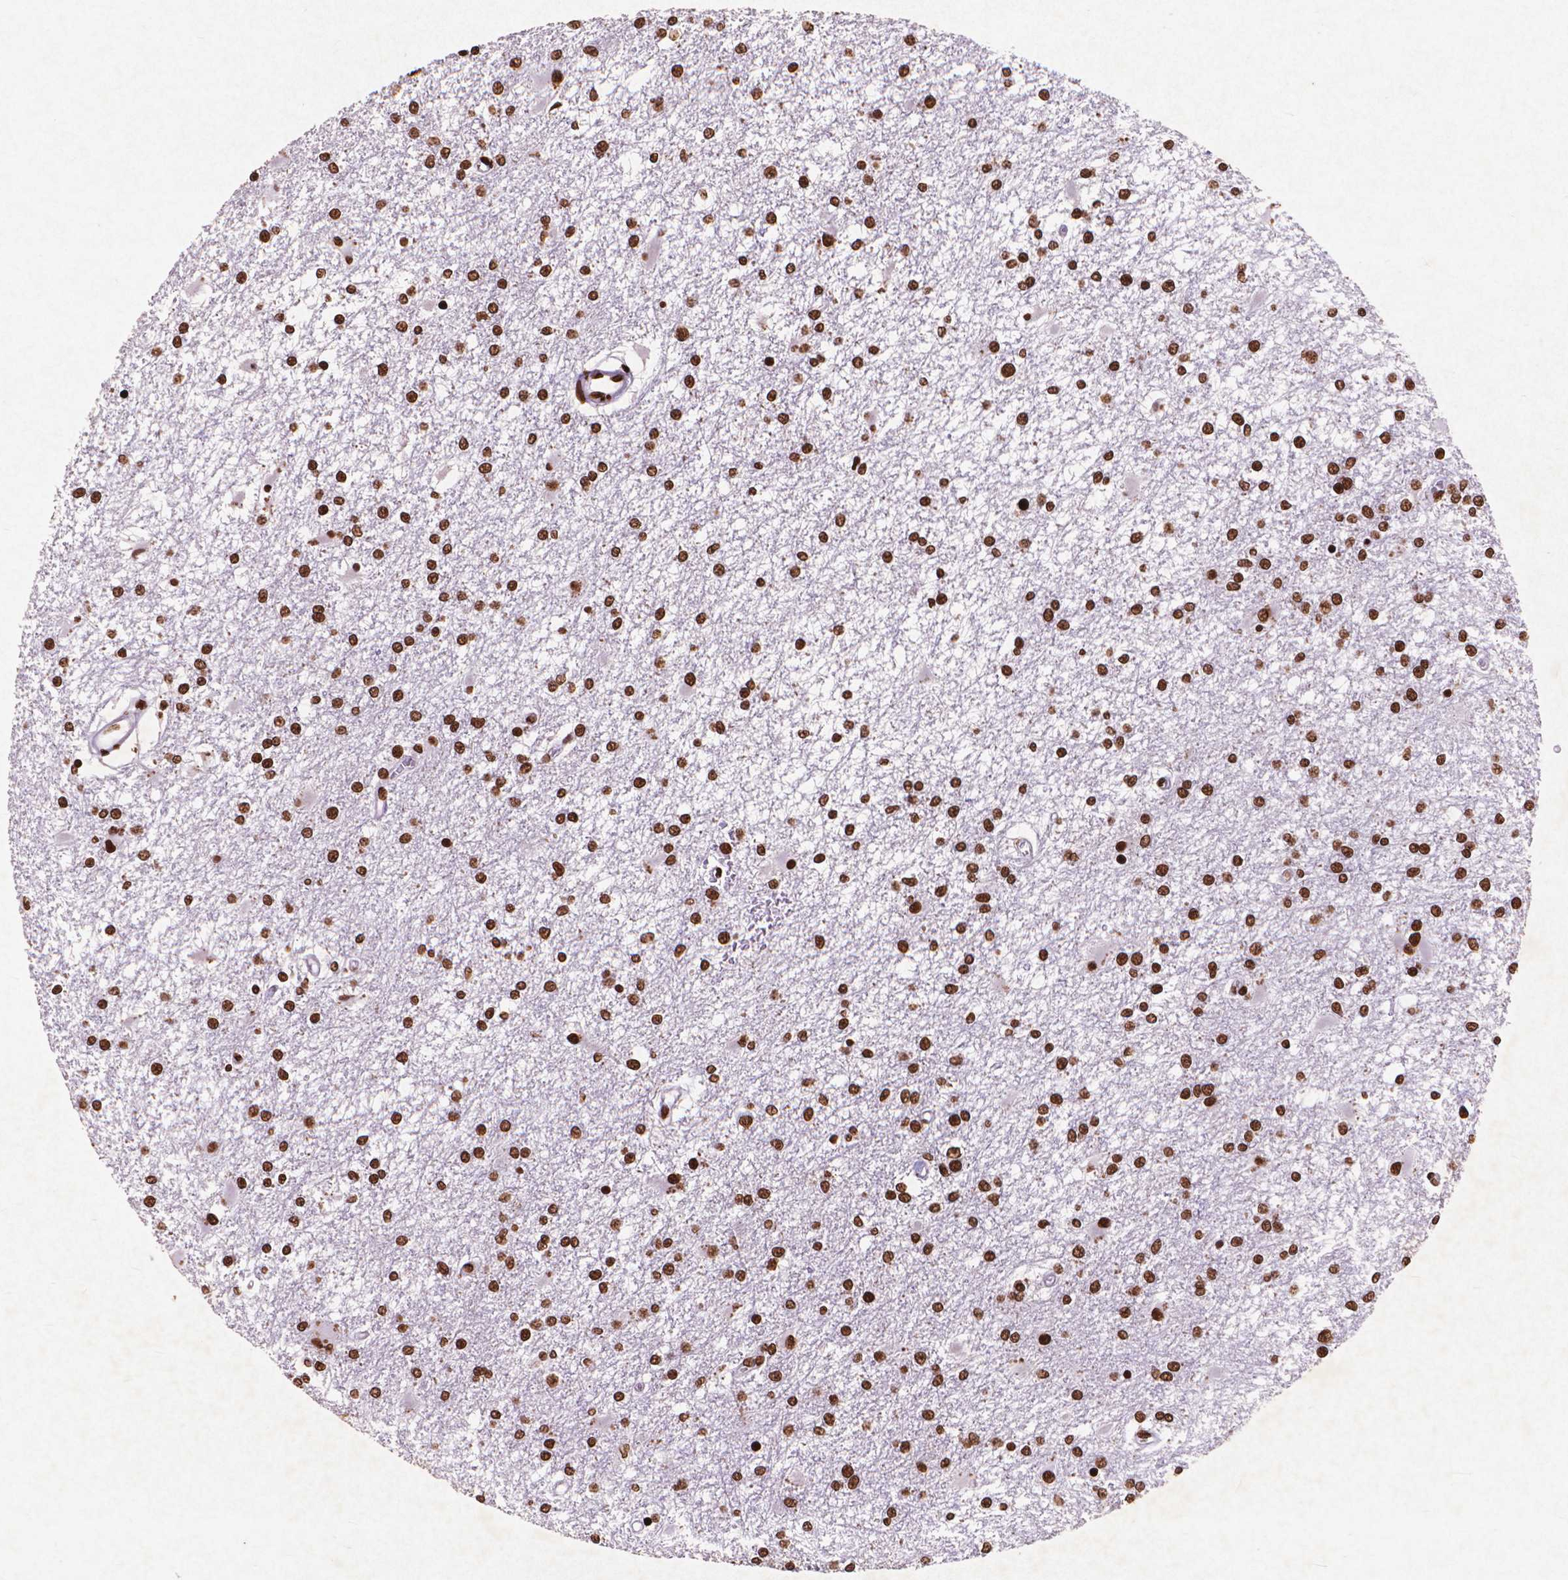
{"staining": {"intensity": "strong", "quantity": ">75%", "location": "nuclear"}, "tissue": "glioma", "cell_type": "Tumor cells", "image_type": "cancer", "snomed": [{"axis": "morphology", "description": "Glioma, malignant, High grade"}, {"axis": "topography", "description": "Cerebral cortex"}], "caption": "Immunohistochemistry of human glioma demonstrates high levels of strong nuclear expression in approximately >75% of tumor cells.", "gene": "CITED2", "patient": {"sex": "male", "age": 79}}